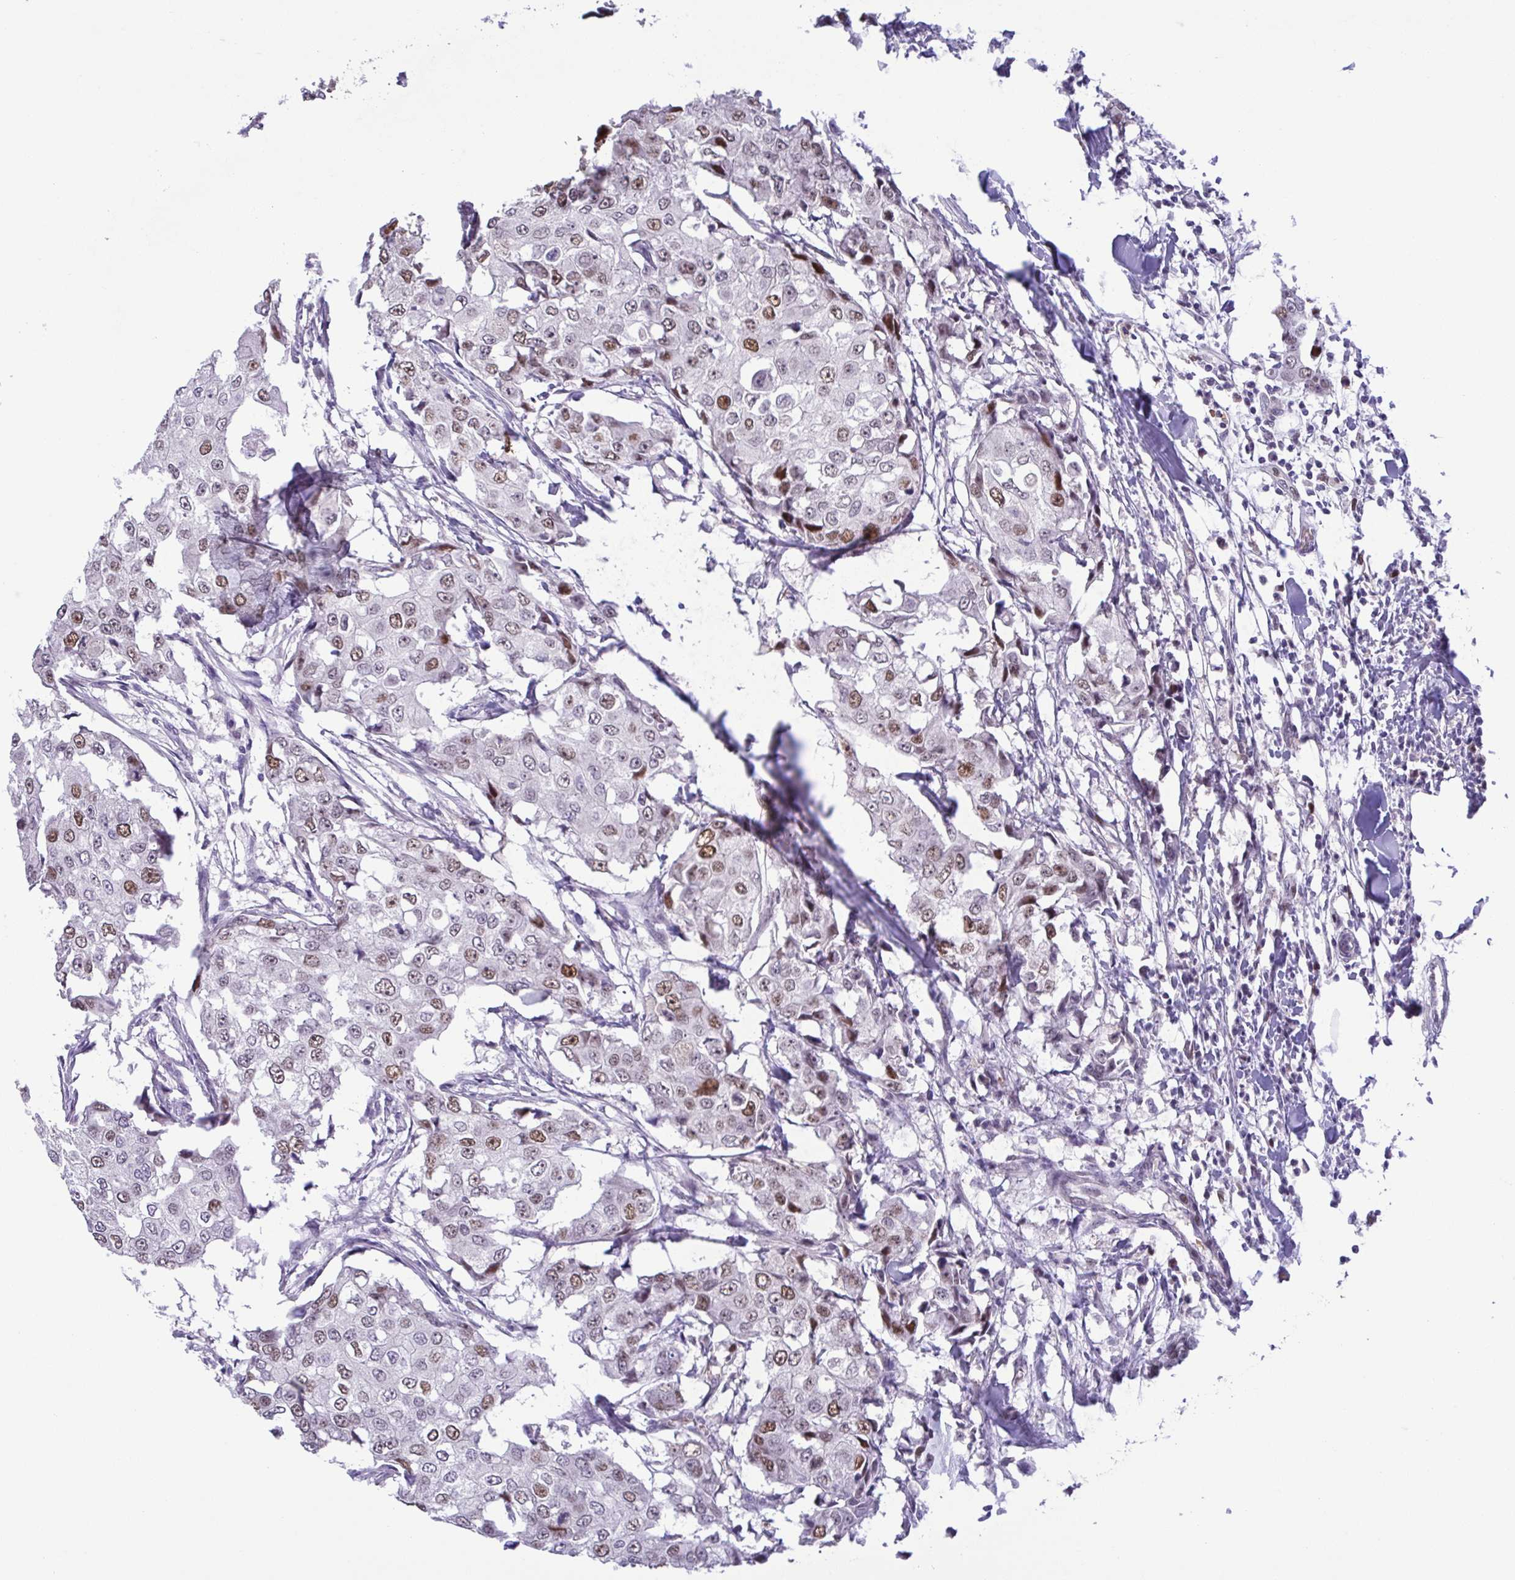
{"staining": {"intensity": "moderate", "quantity": "25%-75%", "location": "nuclear"}, "tissue": "breast cancer", "cell_type": "Tumor cells", "image_type": "cancer", "snomed": [{"axis": "morphology", "description": "Duct carcinoma"}, {"axis": "topography", "description": "Breast"}], "caption": "This is an image of immunohistochemistry staining of breast cancer (invasive ductal carcinoma), which shows moderate staining in the nuclear of tumor cells.", "gene": "TIPIN", "patient": {"sex": "female", "age": 27}}